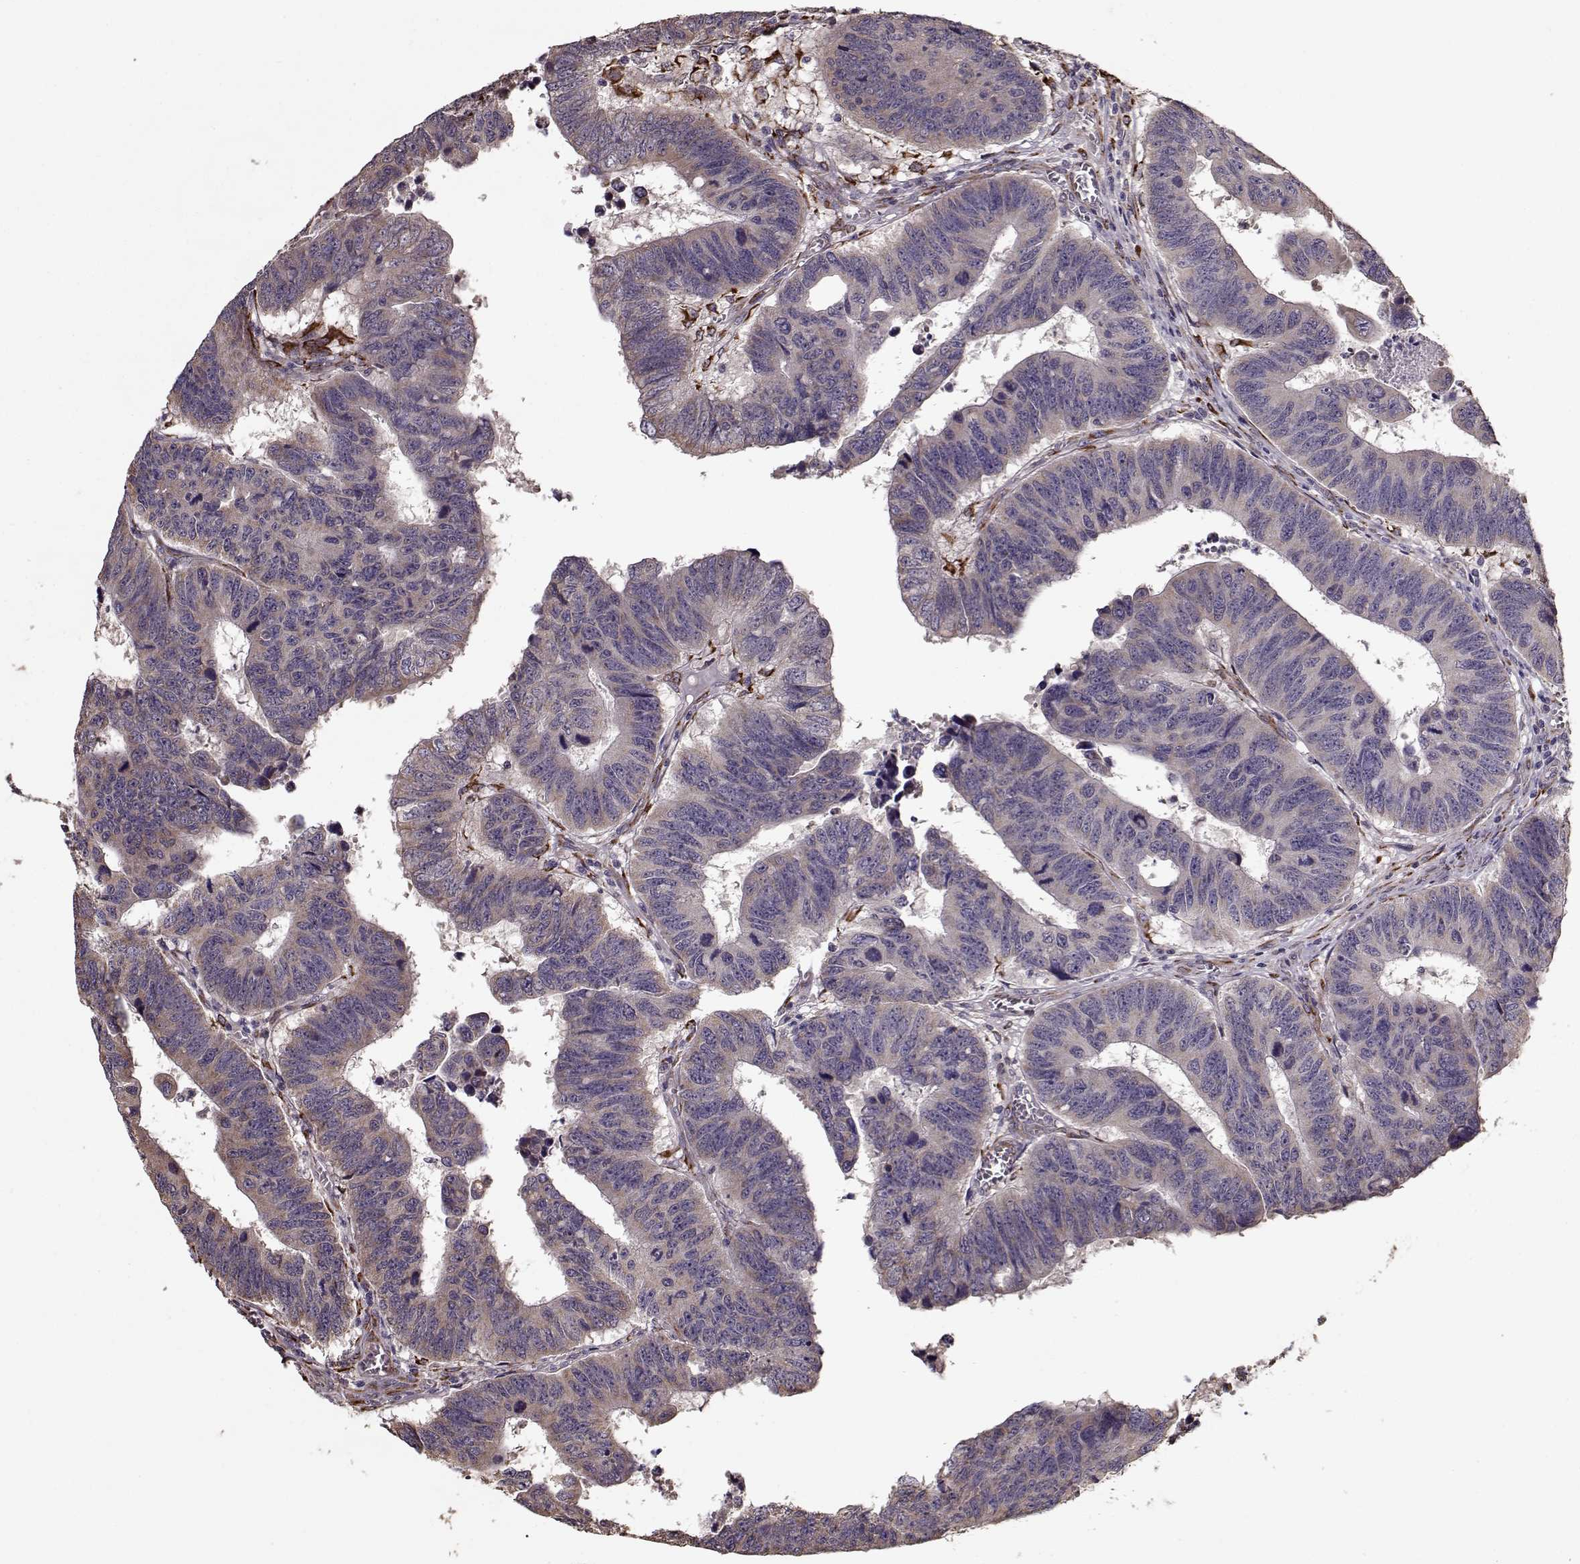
{"staining": {"intensity": "weak", "quantity": "25%-75%", "location": "cytoplasmic/membranous"}, "tissue": "colorectal cancer", "cell_type": "Tumor cells", "image_type": "cancer", "snomed": [{"axis": "morphology", "description": "Adenocarcinoma, NOS"}, {"axis": "topography", "description": "Appendix"}, {"axis": "topography", "description": "Colon"}, {"axis": "topography", "description": "Cecum"}, {"axis": "topography", "description": "Colon asc"}], "caption": "Immunohistochemistry (IHC) micrograph of neoplastic tissue: human colorectal cancer (adenocarcinoma) stained using immunohistochemistry shows low levels of weak protein expression localized specifically in the cytoplasmic/membranous of tumor cells, appearing as a cytoplasmic/membranous brown color.", "gene": "IMMP1L", "patient": {"sex": "female", "age": 85}}